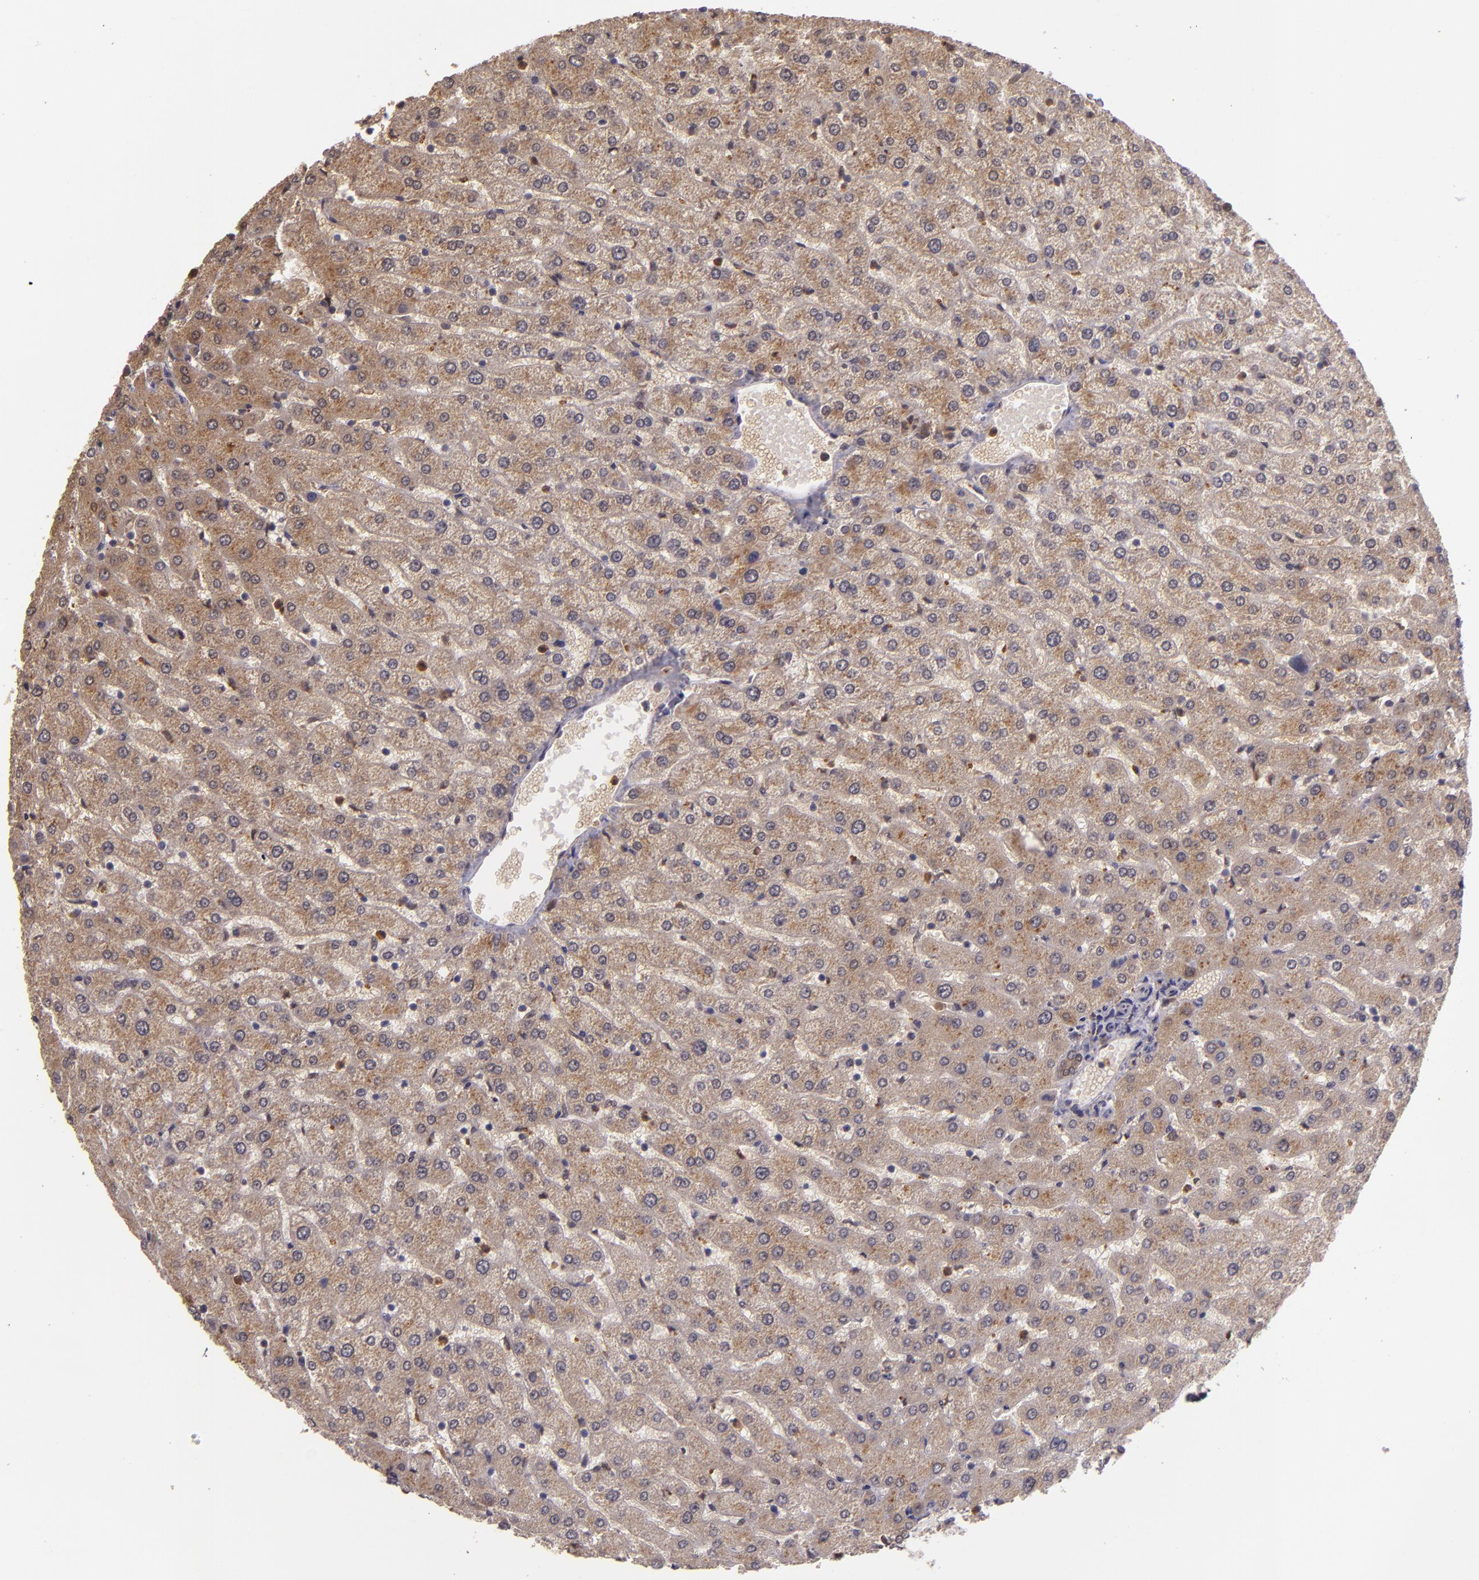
{"staining": {"intensity": "weak", "quantity": ">75%", "location": "cytoplasmic/membranous"}, "tissue": "liver", "cell_type": "Cholangiocytes", "image_type": "normal", "snomed": [{"axis": "morphology", "description": "Normal tissue, NOS"}, {"axis": "morphology", "description": "Fibrosis, NOS"}, {"axis": "topography", "description": "Liver"}], "caption": "Weak cytoplasmic/membranous protein positivity is seen in about >75% of cholangiocytes in liver. Nuclei are stained in blue.", "gene": "FHIT", "patient": {"sex": "female", "age": 29}}